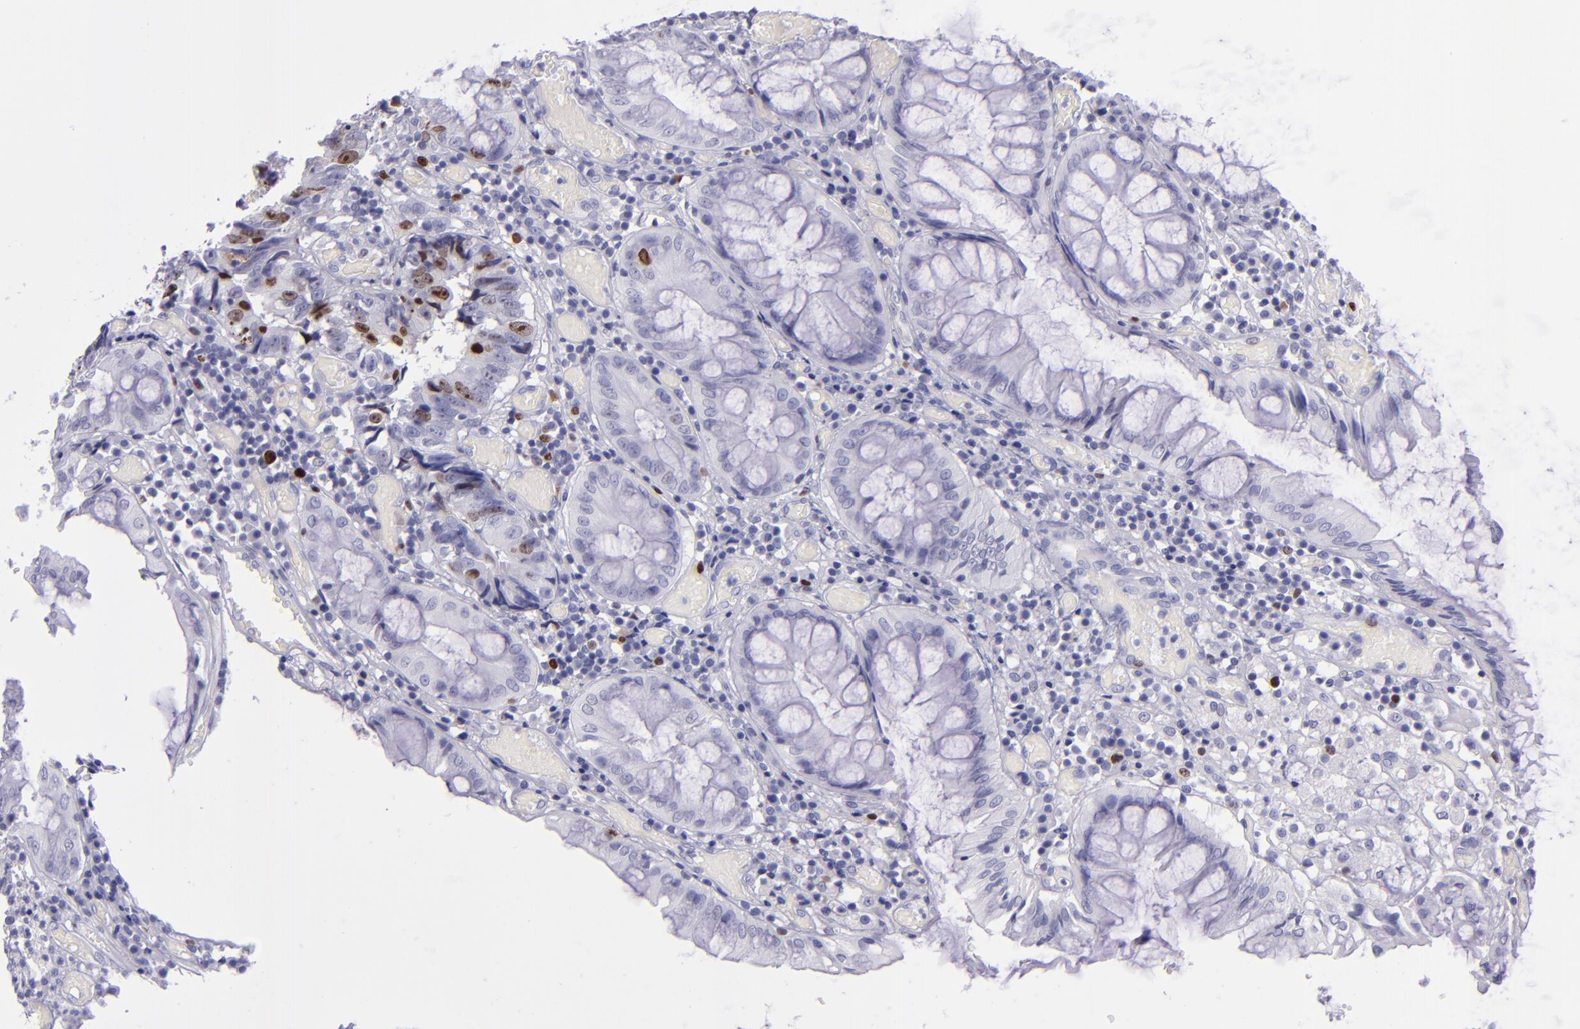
{"staining": {"intensity": "strong", "quantity": "<25%", "location": "nuclear"}, "tissue": "colorectal cancer", "cell_type": "Tumor cells", "image_type": "cancer", "snomed": [{"axis": "morphology", "description": "Adenocarcinoma, NOS"}, {"axis": "topography", "description": "Rectum"}], "caption": "Immunohistochemical staining of colorectal cancer displays medium levels of strong nuclear positivity in approximately <25% of tumor cells.", "gene": "TOP2A", "patient": {"sex": "female", "age": 98}}